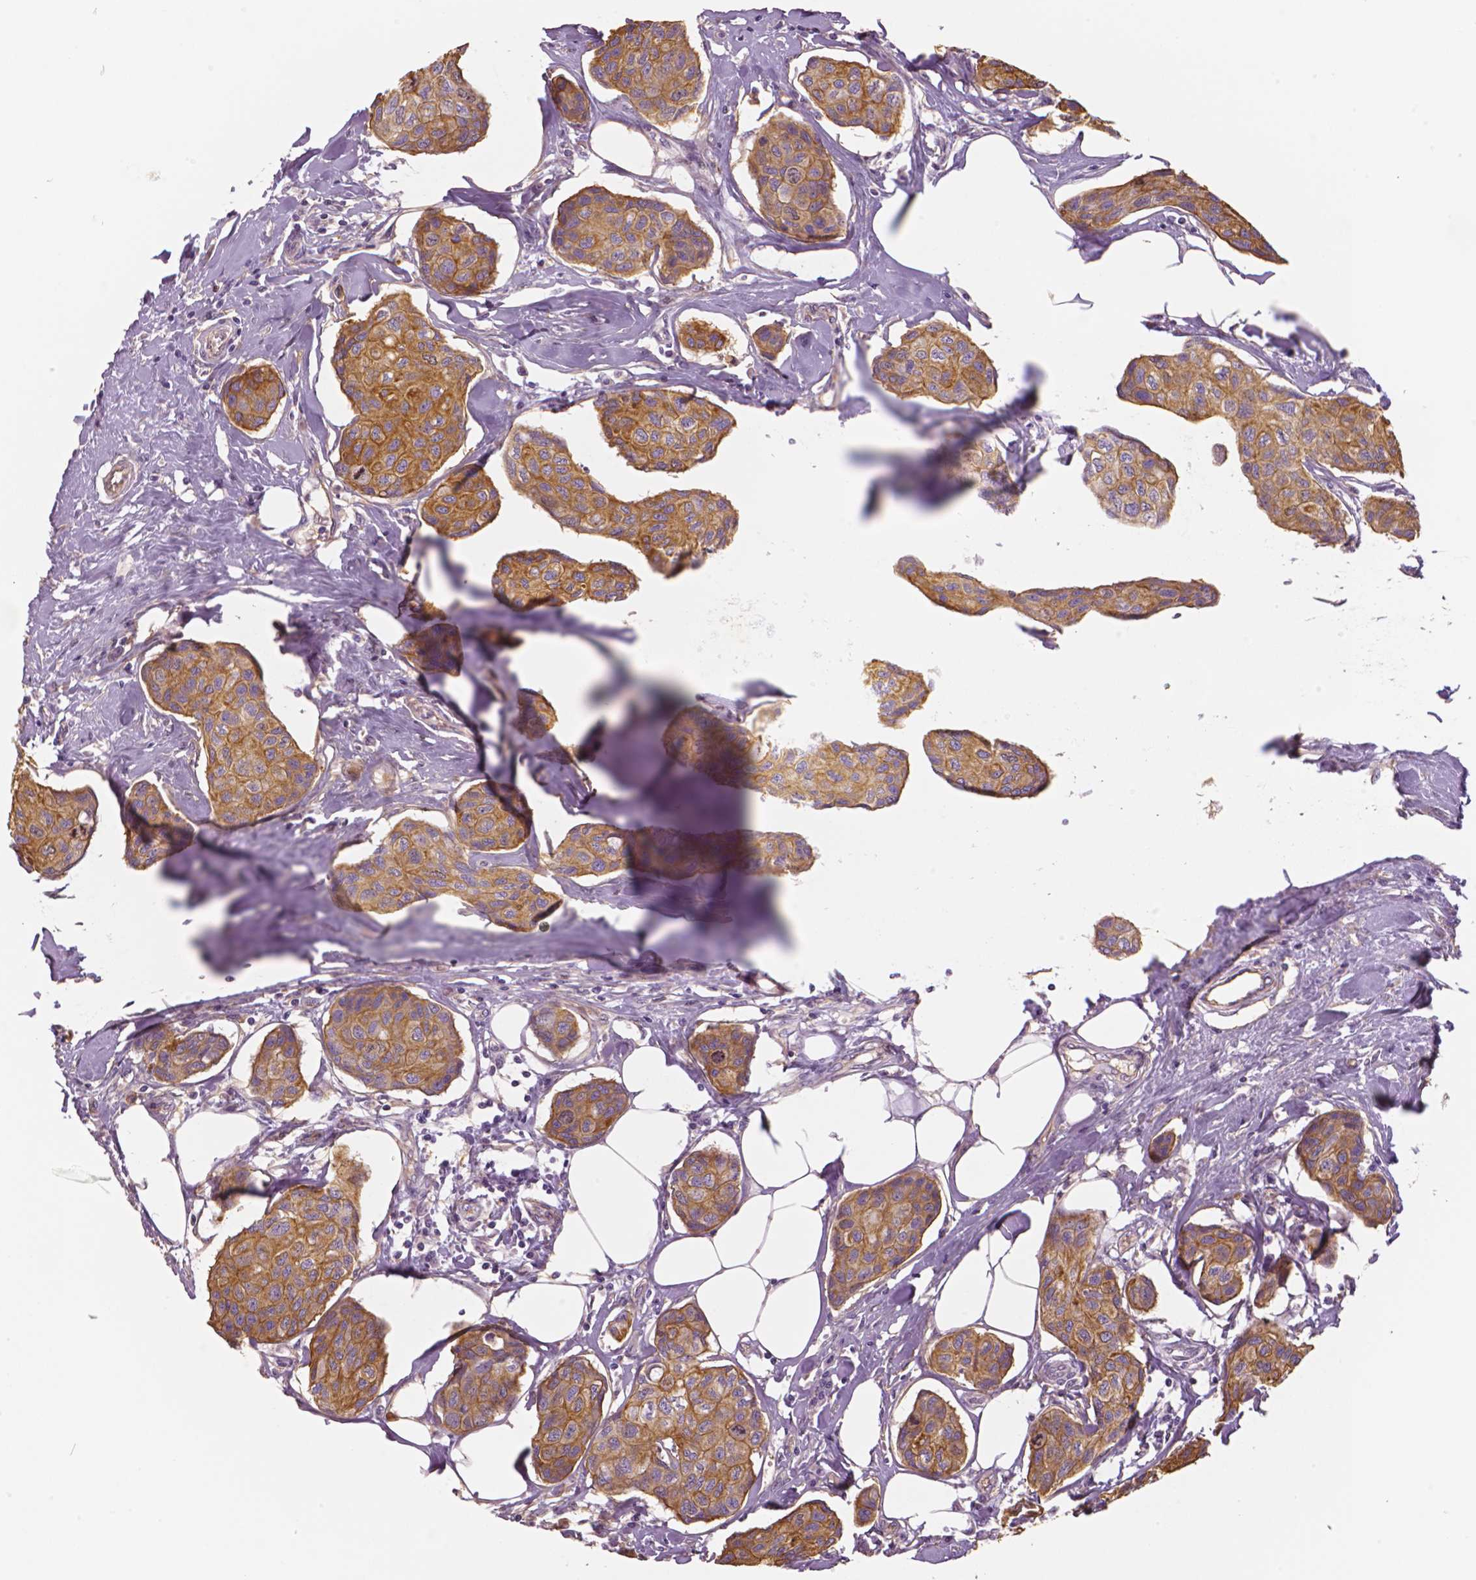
{"staining": {"intensity": "moderate", "quantity": ">75%", "location": "cytoplasmic/membranous"}, "tissue": "breast cancer", "cell_type": "Tumor cells", "image_type": "cancer", "snomed": [{"axis": "morphology", "description": "Duct carcinoma"}, {"axis": "topography", "description": "Breast"}], "caption": "Human breast cancer stained with a brown dye demonstrates moderate cytoplasmic/membranous positive staining in about >75% of tumor cells.", "gene": "MKI67", "patient": {"sex": "female", "age": 80}}